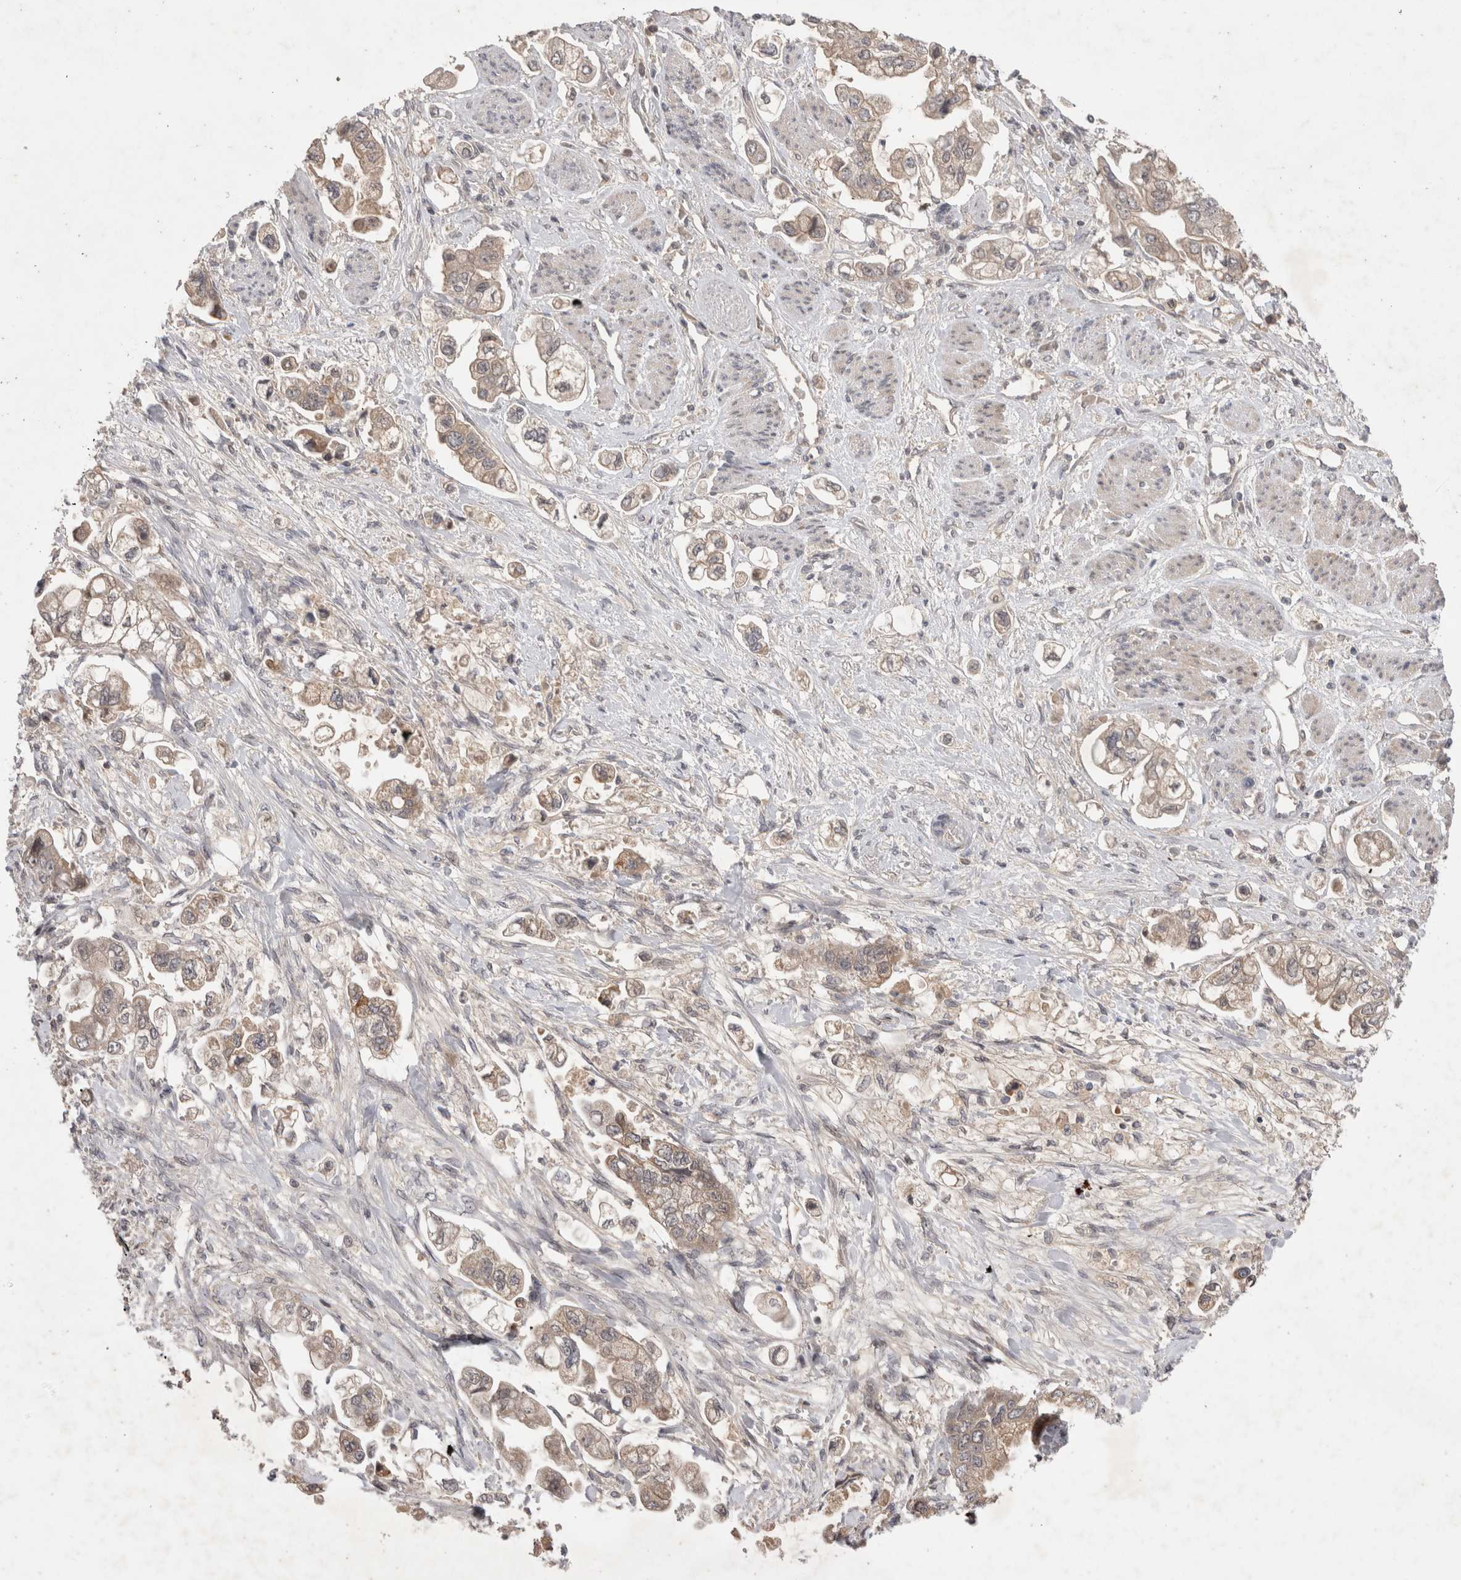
{"staining": {"intensity": "weak", "quantity": "25%-75%", "location": "cytoplasmic/membranous"}, "tissue": "stomach cancer", "cell_type": "Tumor cells", "image_type": "cancer", "snomed": [{"axis": "morphology", "description": "Adenocarcinoma, NOS"}, {"axis": "topography", "description": "Stomach"}], "caption": "Immunohistochemistry (IHC) of stomach cancer reveals low levels of weak cytoplasmic/membranous expression in about 25%-75% of tumor cells.", "gene": "PLEKHM1", "patient": {"sex": "male", "age": 62}}